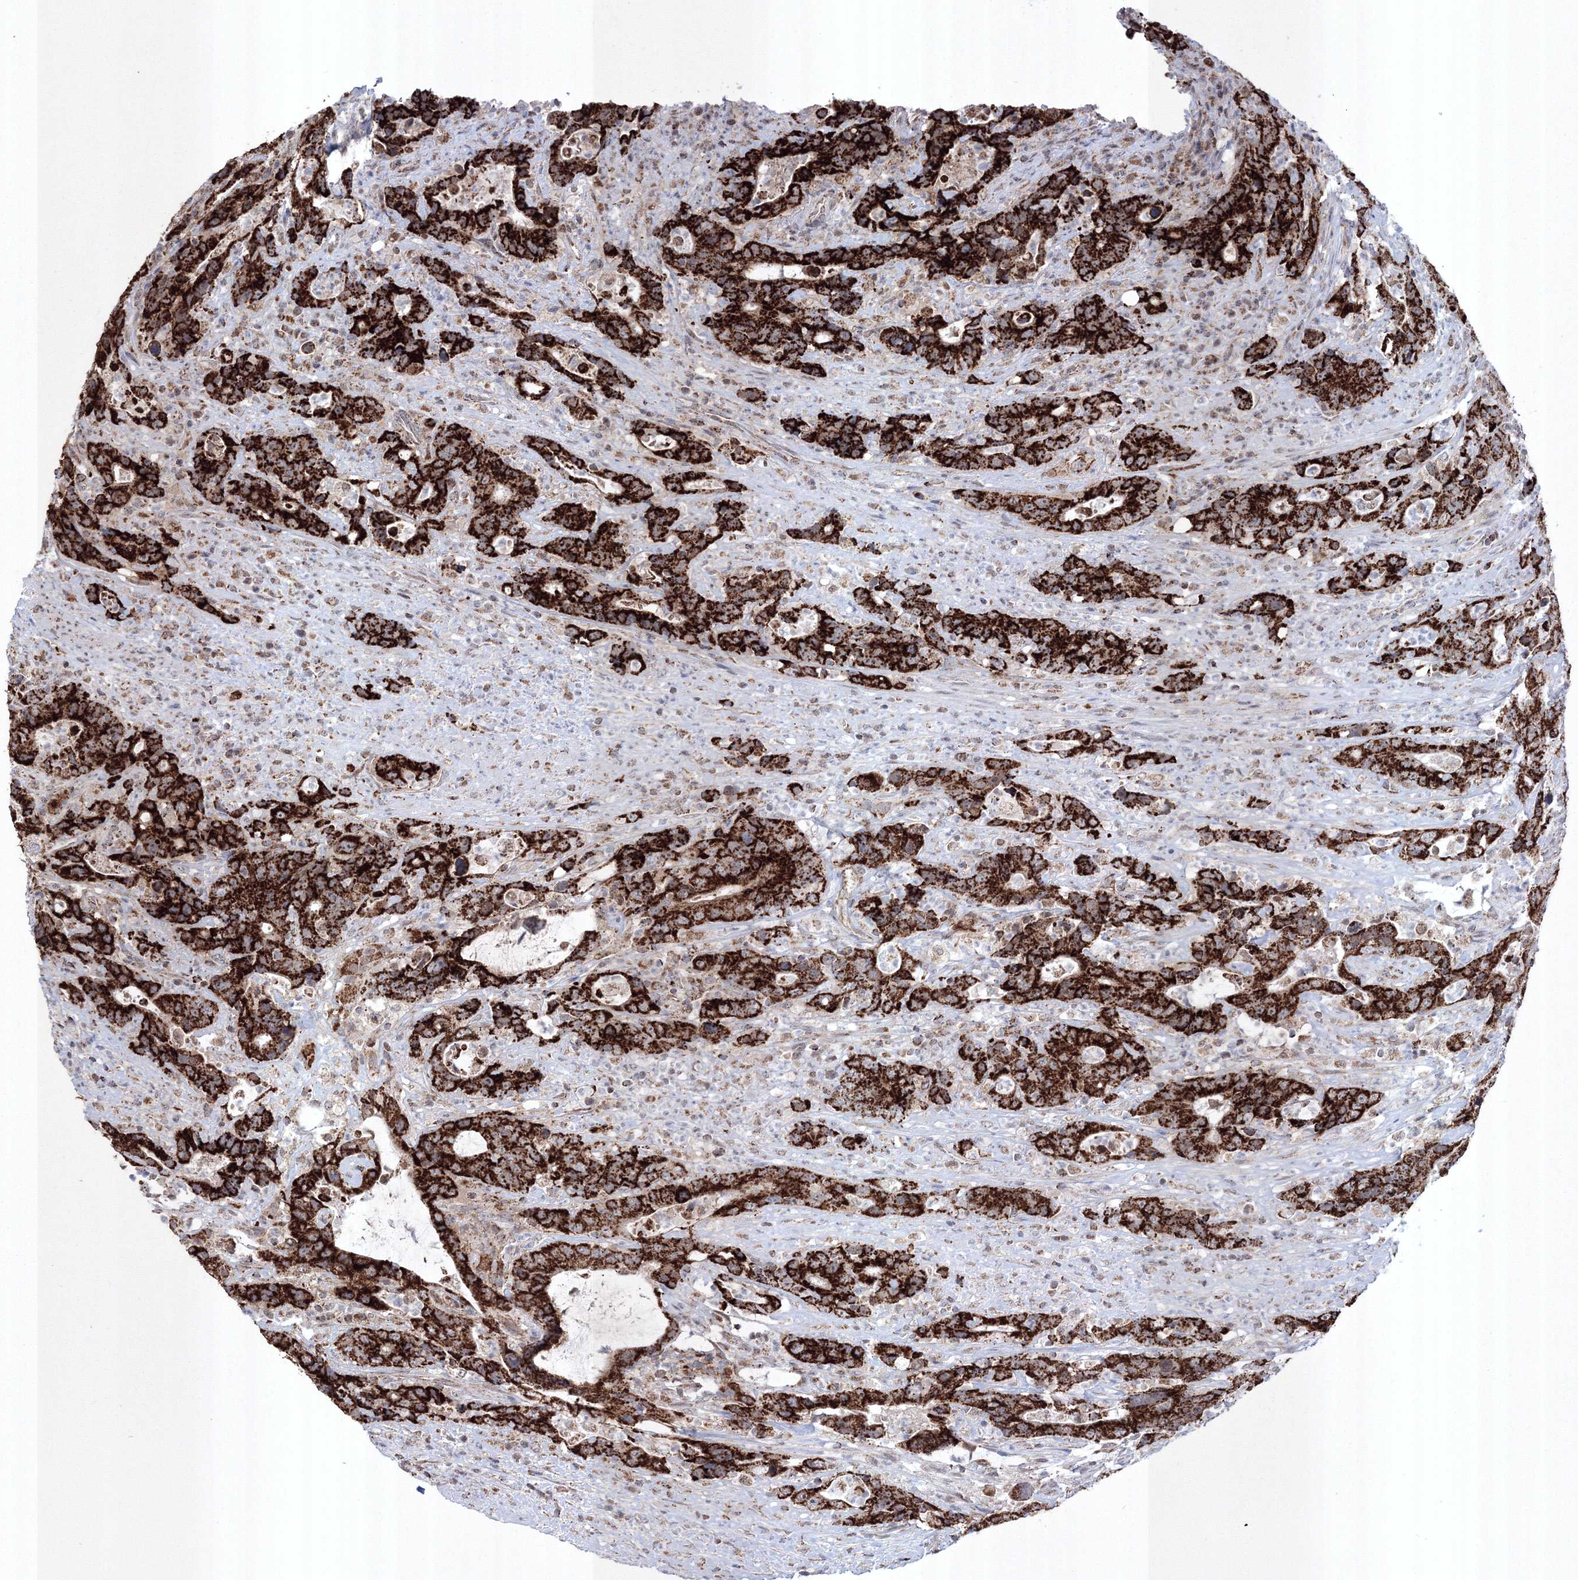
{"staining": {"intensity": "strong", "quantity": ">75%", "location": "cytoplasmic/membranous"}, "tissue": "colorectal cancer", "cell_type": "Tumor cells", "image_type": "cancer", "snomed": [{"axis": "morphology", "description": "Adenocarcinoma, NOS"}, {"axis": "topography", "description": "Colon"}], "caption": "The photomicrograph displays a brown stain indicating the presence of a protein in the cytoplasmic/membranous of tumor cells in colorectal adenocarcinoma.", "gene": "GRSF1", "patient": {"sex": "female", "age": 75}}